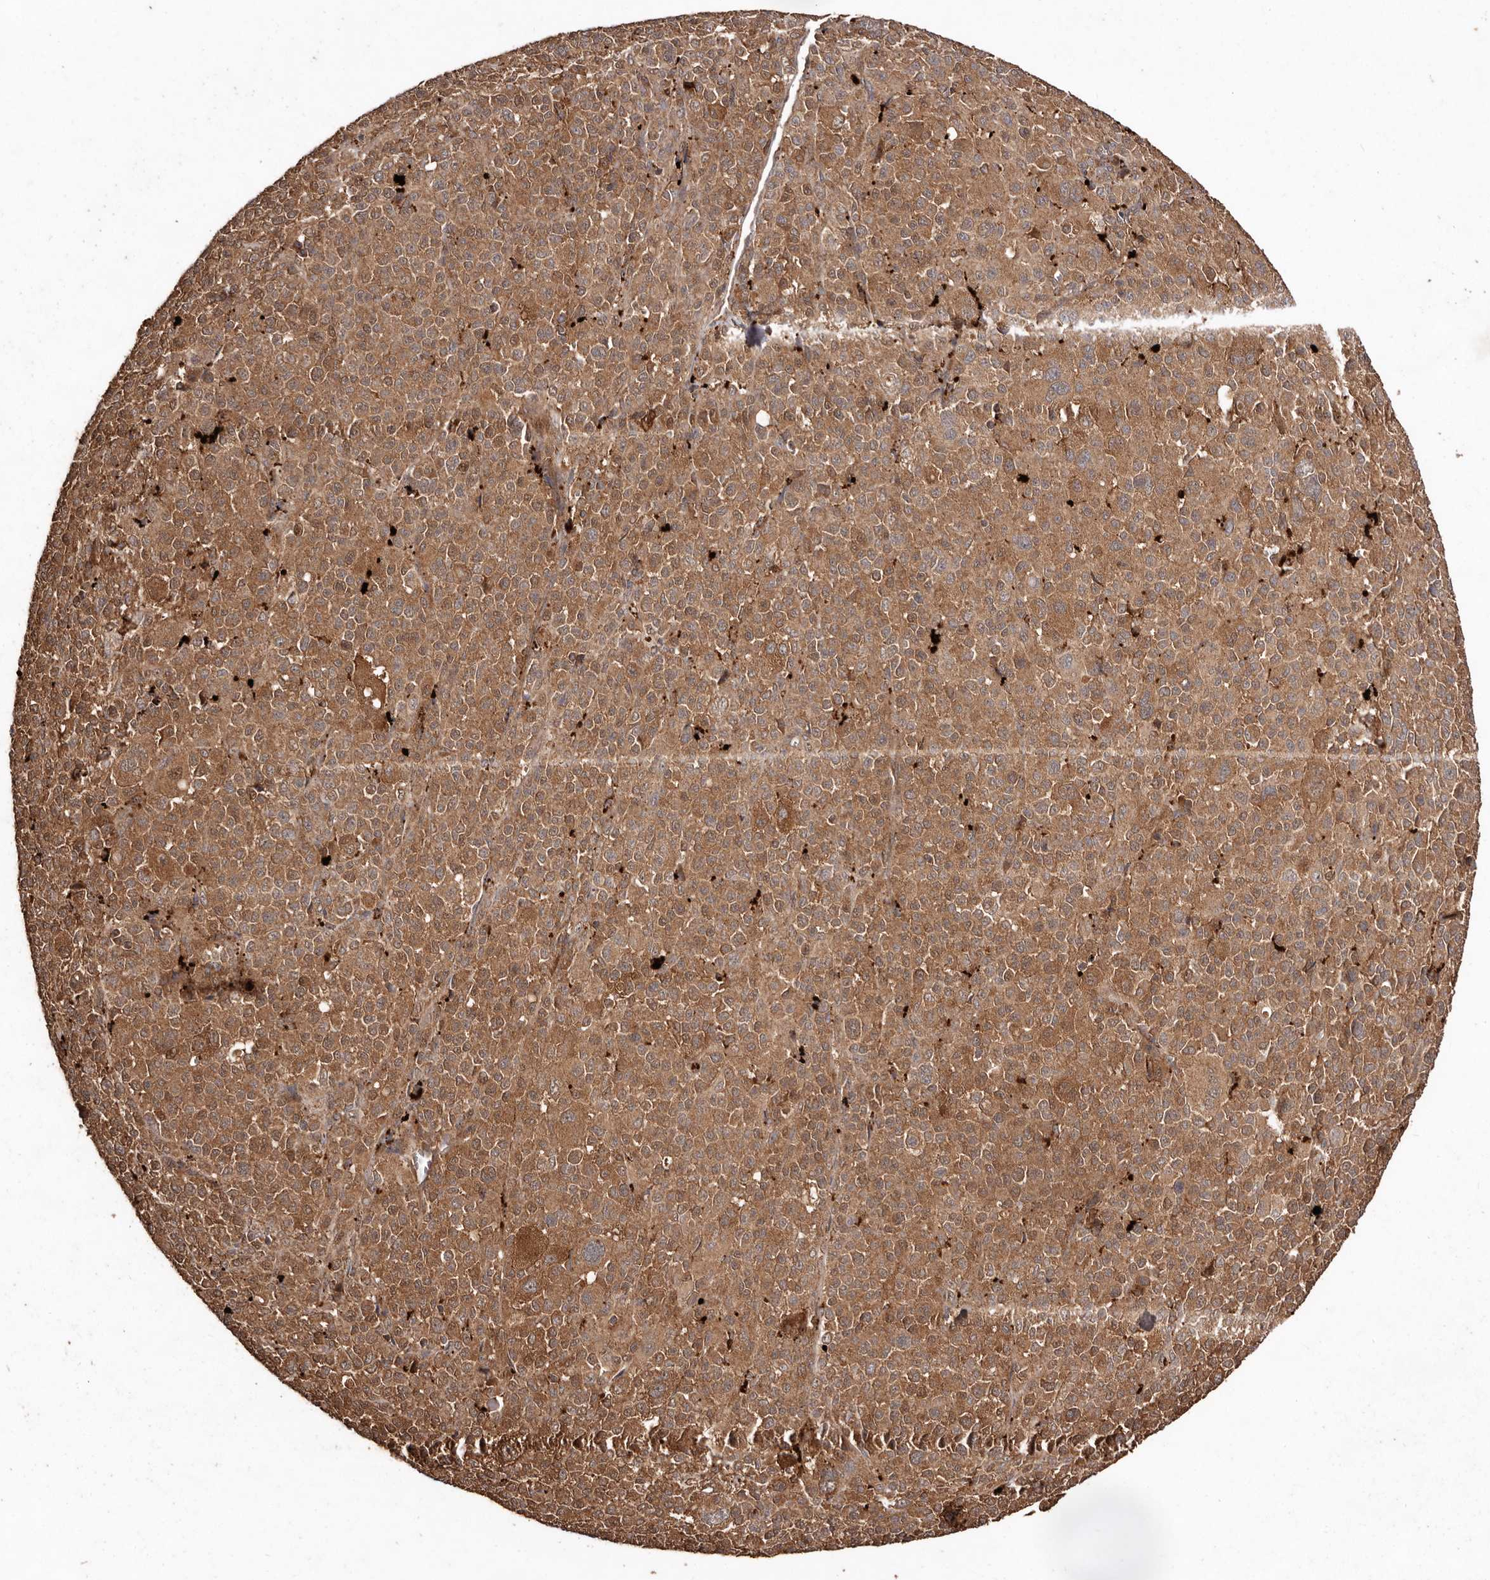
{"staining": {"intensity": "moderate", "quantity": ">75%", "location": "cytoplasmic/membranous"}, "tissue": "melanoma", "cell_type": "Tumor cells", "image_type": "cancer", "snomed": [{"axis": "morphology", "description": "Malignant melanoma, Metastatic site"}, {"axis": "topography", "description": "Skin"}], "caption": "Human malignant melanoma (metastatic site) stained with a brown dye displays moderate cytoplasmic/membranous positive expression in approximately >75% of tumor cells.", "gene": "RWDD1", "patient": {"sex": "female", "age": 74}}